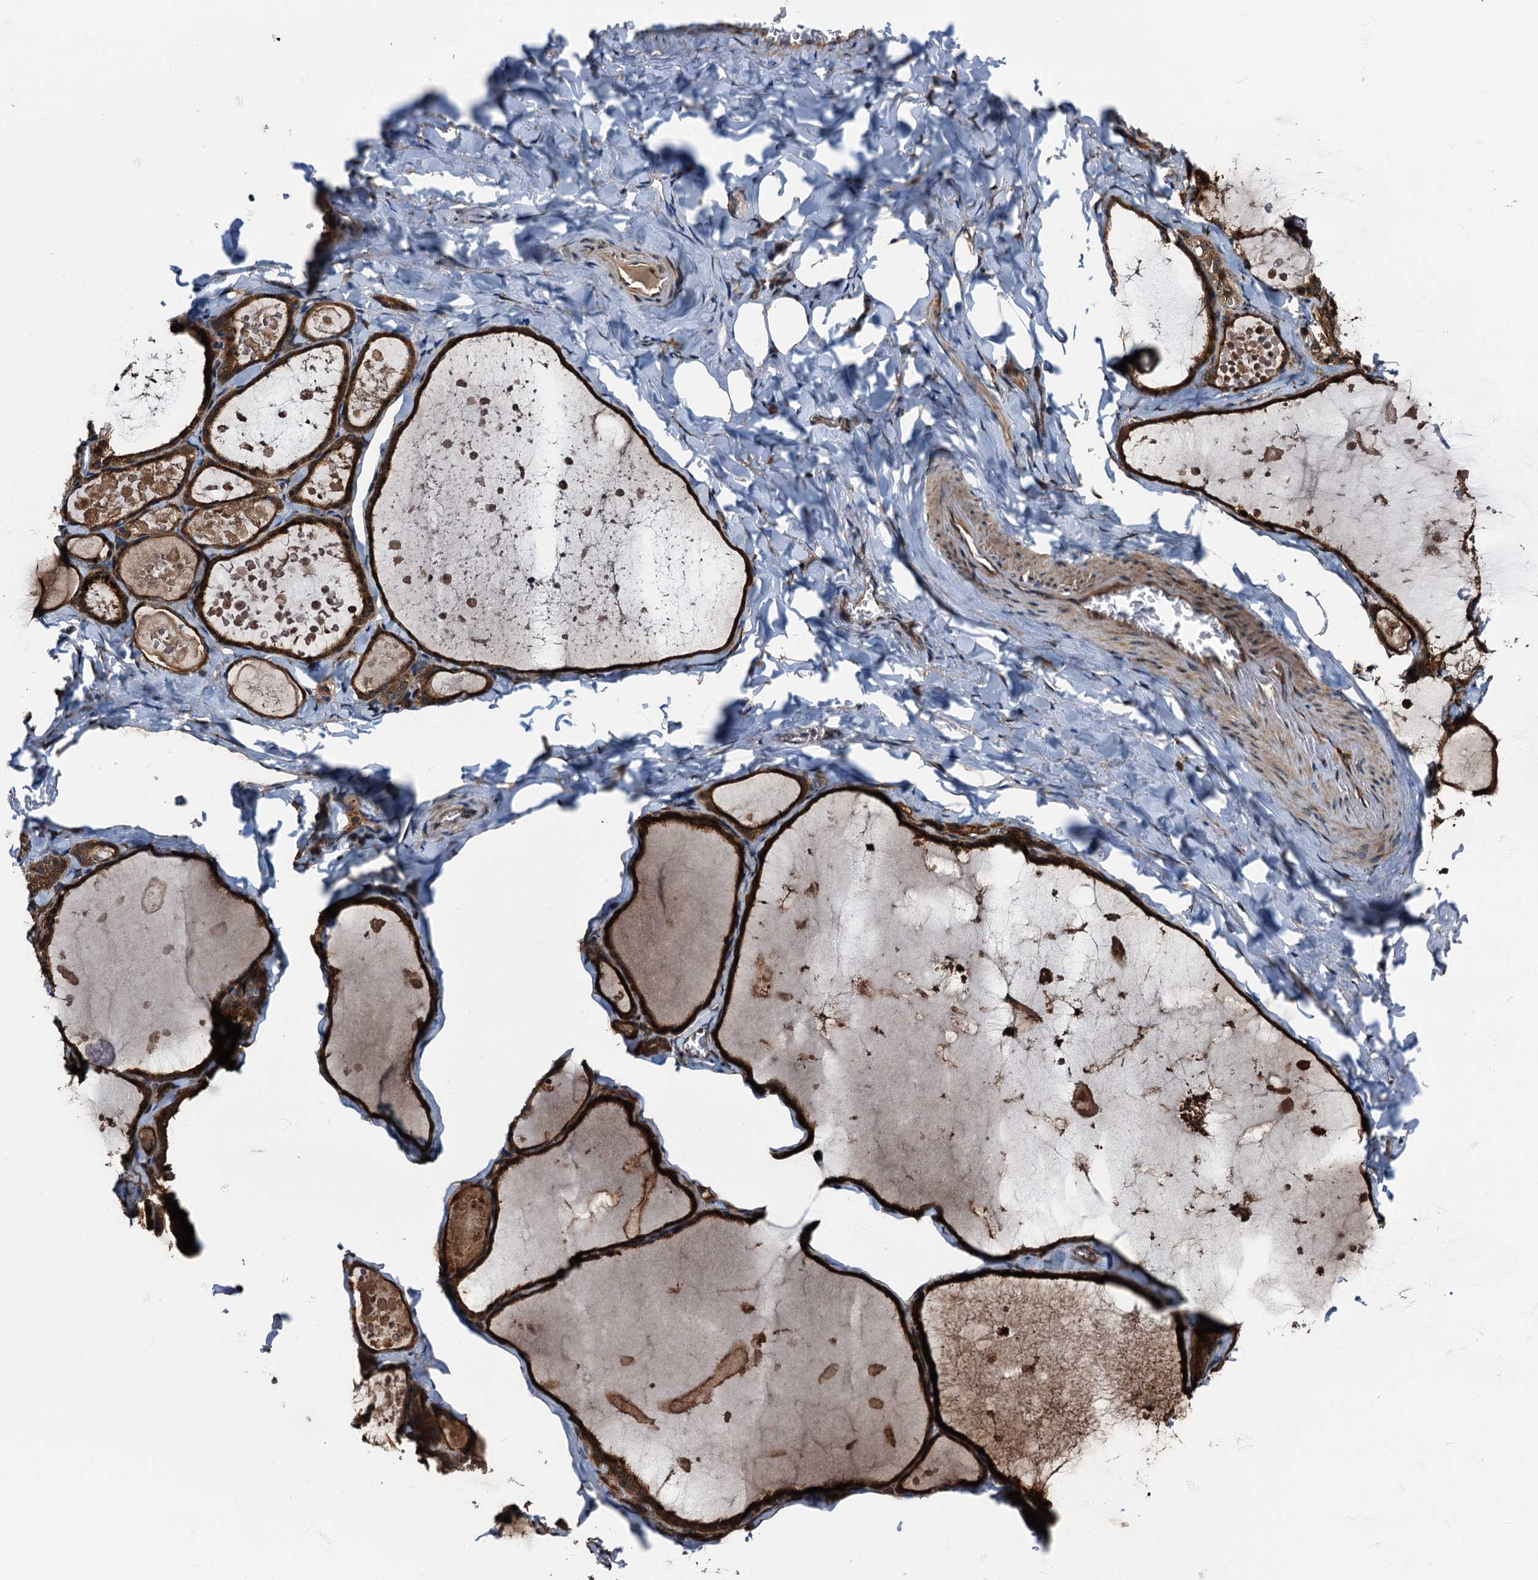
{"staining": {"intensity": "strong", "quantity": ">75%", "location": "cytoplasmic/membranous"}, "tissue": "thyroid gland", "cell_type": "Glandular cells", "image_type": "normal", "snomed": [{"axis": "morphology", "description": "Normal tissue, NOS"}, {"axis": "topography", "description": "Thyroid gland"}], "caption": "High-power microscopy captured an immunohistochemistry (IHC) photomicrograph of benign thyroid gland, revealing strong cytoplasmic/membranous expression in about >75% of glandular cells. Nuclei are stained in blue.", "gene": "PEX5", "patient": {"sex": "male", "age": 56}}